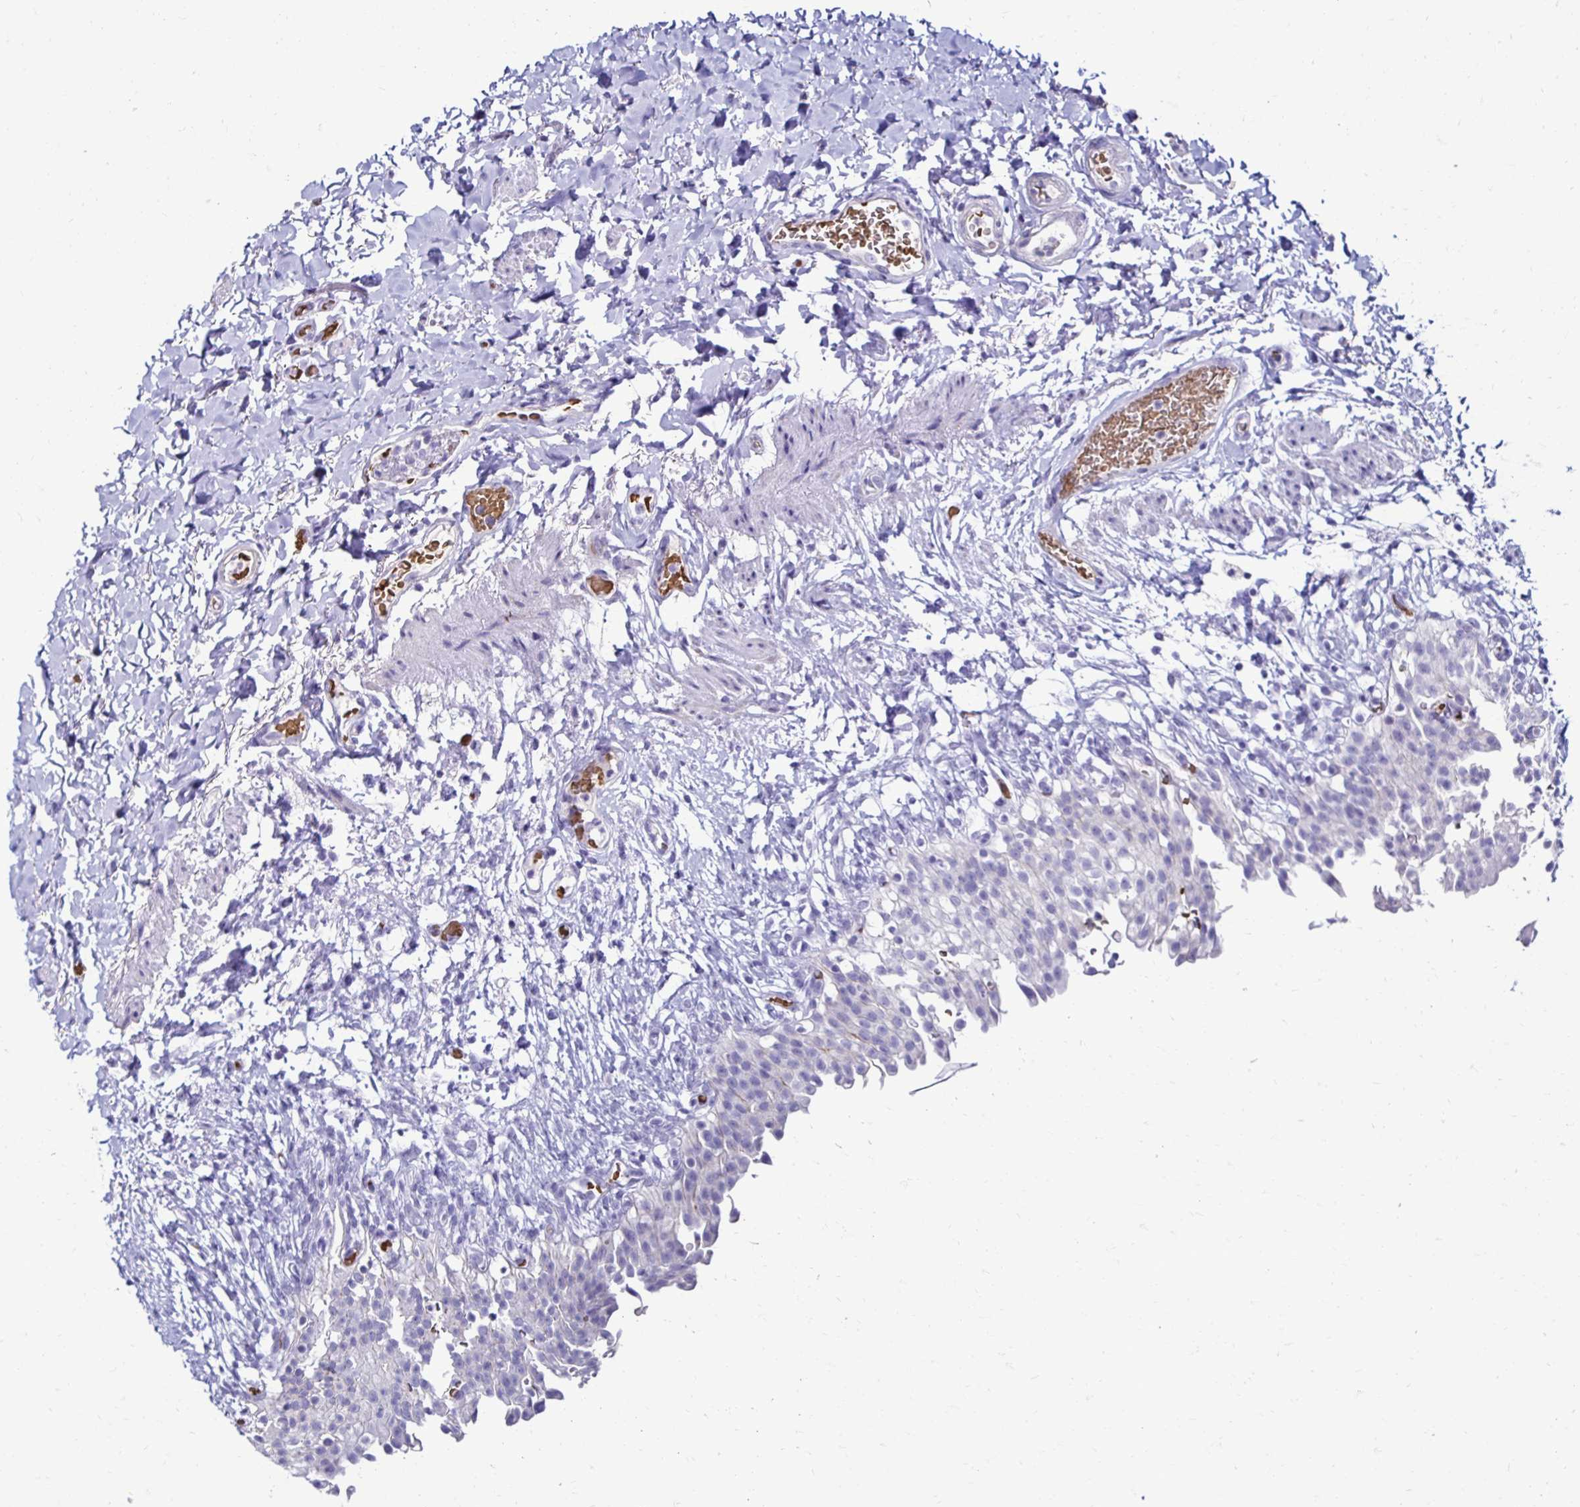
{"staining": {"intensity": "negative", "quantity": "none", "location": "none"}, "tissue": "urinary bladder", "cell_type": "Urothelial cells", "image_type": "normal", "snomed": [{"axis": "morphology", "description": "Normal tissue, NOS"}, {"axis": "topography", "description": "Urinary bladder"}, {"axis": "topography", "description": "Peripheral nerve tissue"}], "caption": "DAB (3,3'-diaminobenzidine) immunohistochemical staining of normal human urinary bladder shows no significant staining in urothelial cells.", "gene": "RHBDL3", "patient": {"sex": "female", "age": 60}}